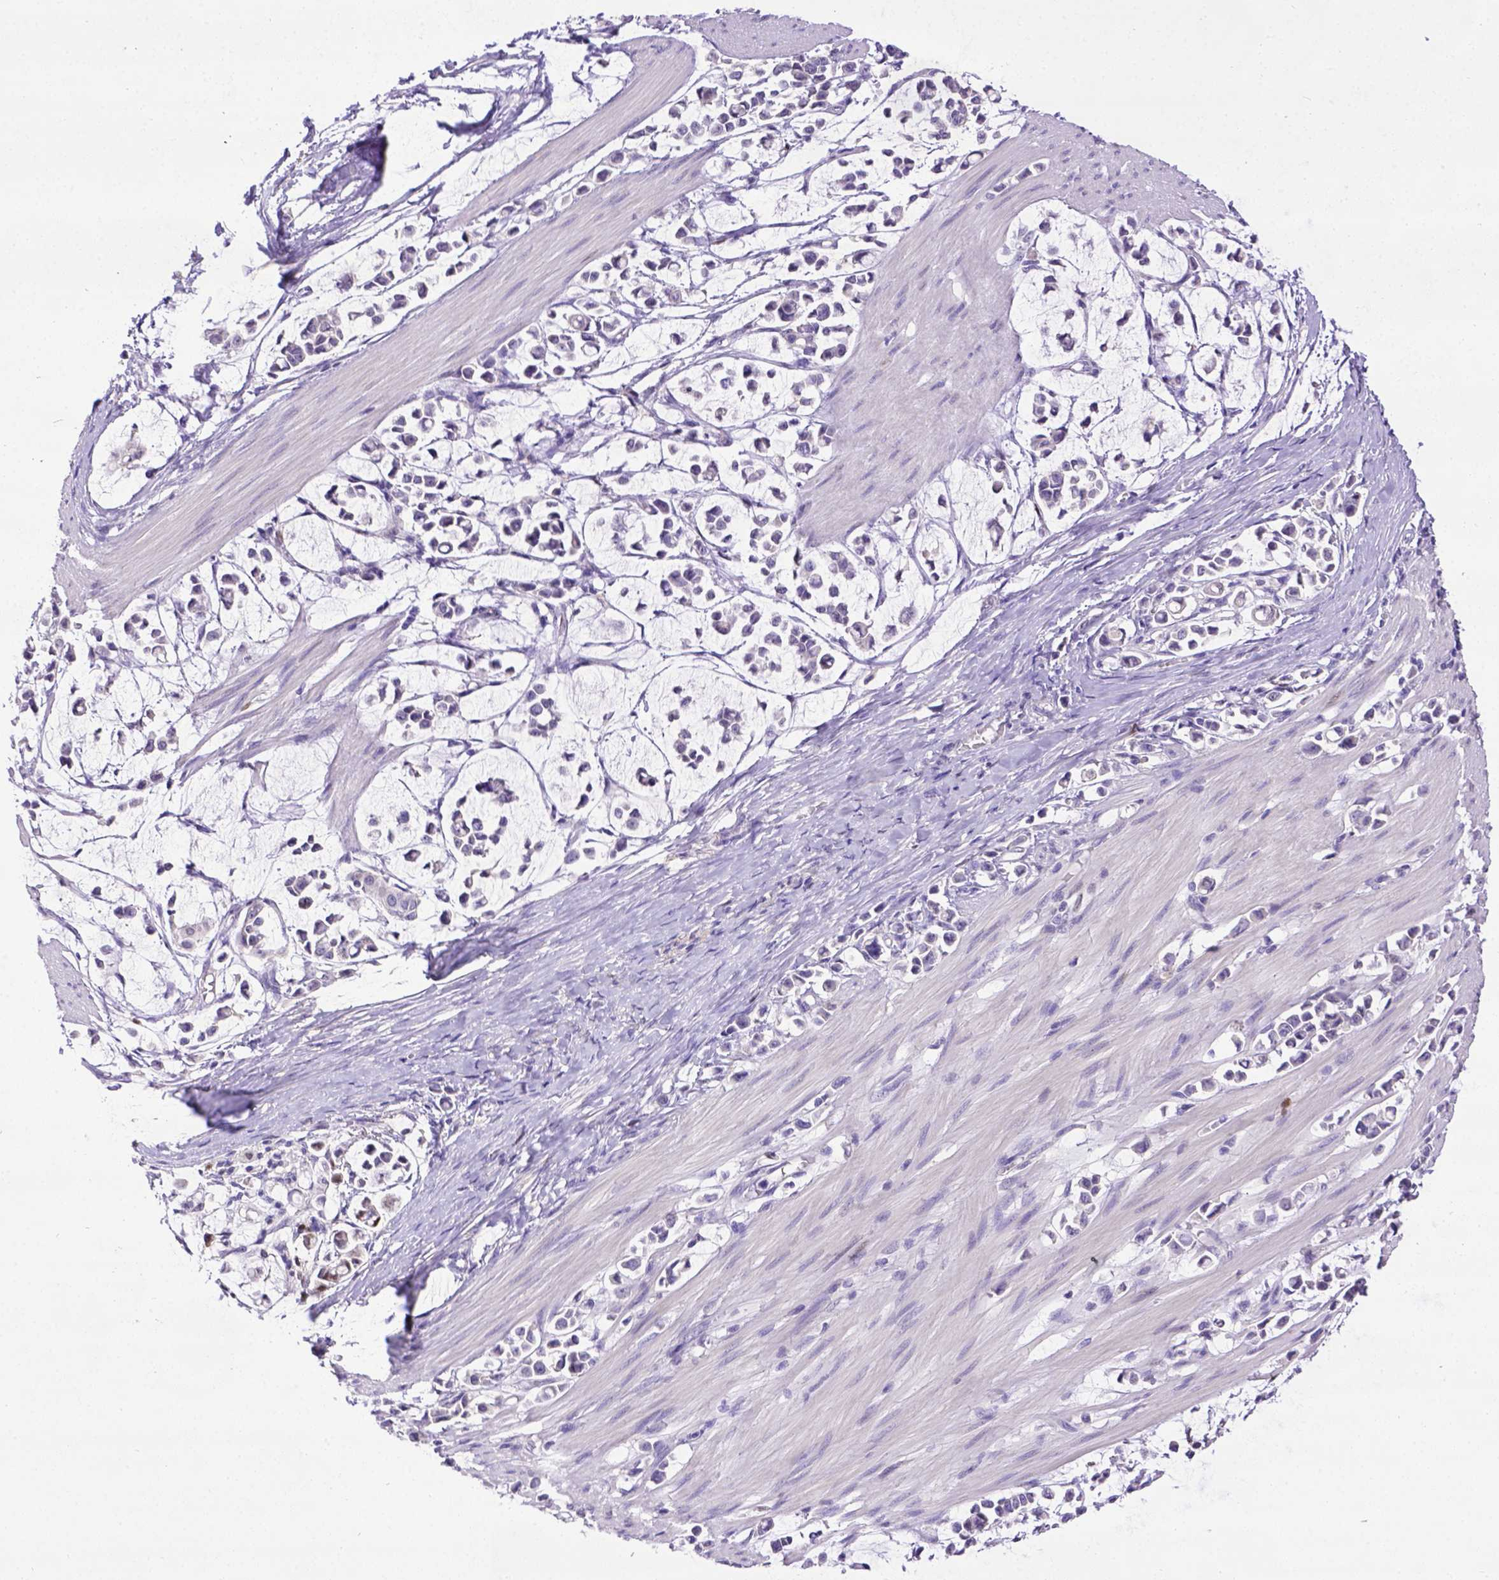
{"staining": {"intensity": "negative", "quantity": "none", "location": "none"}, "tissue": "stomach cancer", "cell_type": "Tumor cells", "image_type": "cancer", "snomed": [{"axis": "morphology", "description": "Adenocarcinoma, NOS"}, {"axis": "topography", "description": "Stomach"}], "caption": "Immunohistochemistry (IHC) photomicrograph of stomach cancer (adenocarcinoma) stained for a protein (brown), which displays no expression in tumor cells. Brightfield microscopy of immunohistochemistry stained with DAB (3,3'-diaminobenzidine) (brown) and hematoxylin (blue), captured at high magnification.", "gene": "CDKN1A", "patient": {"sex": "male", "age": 82}}